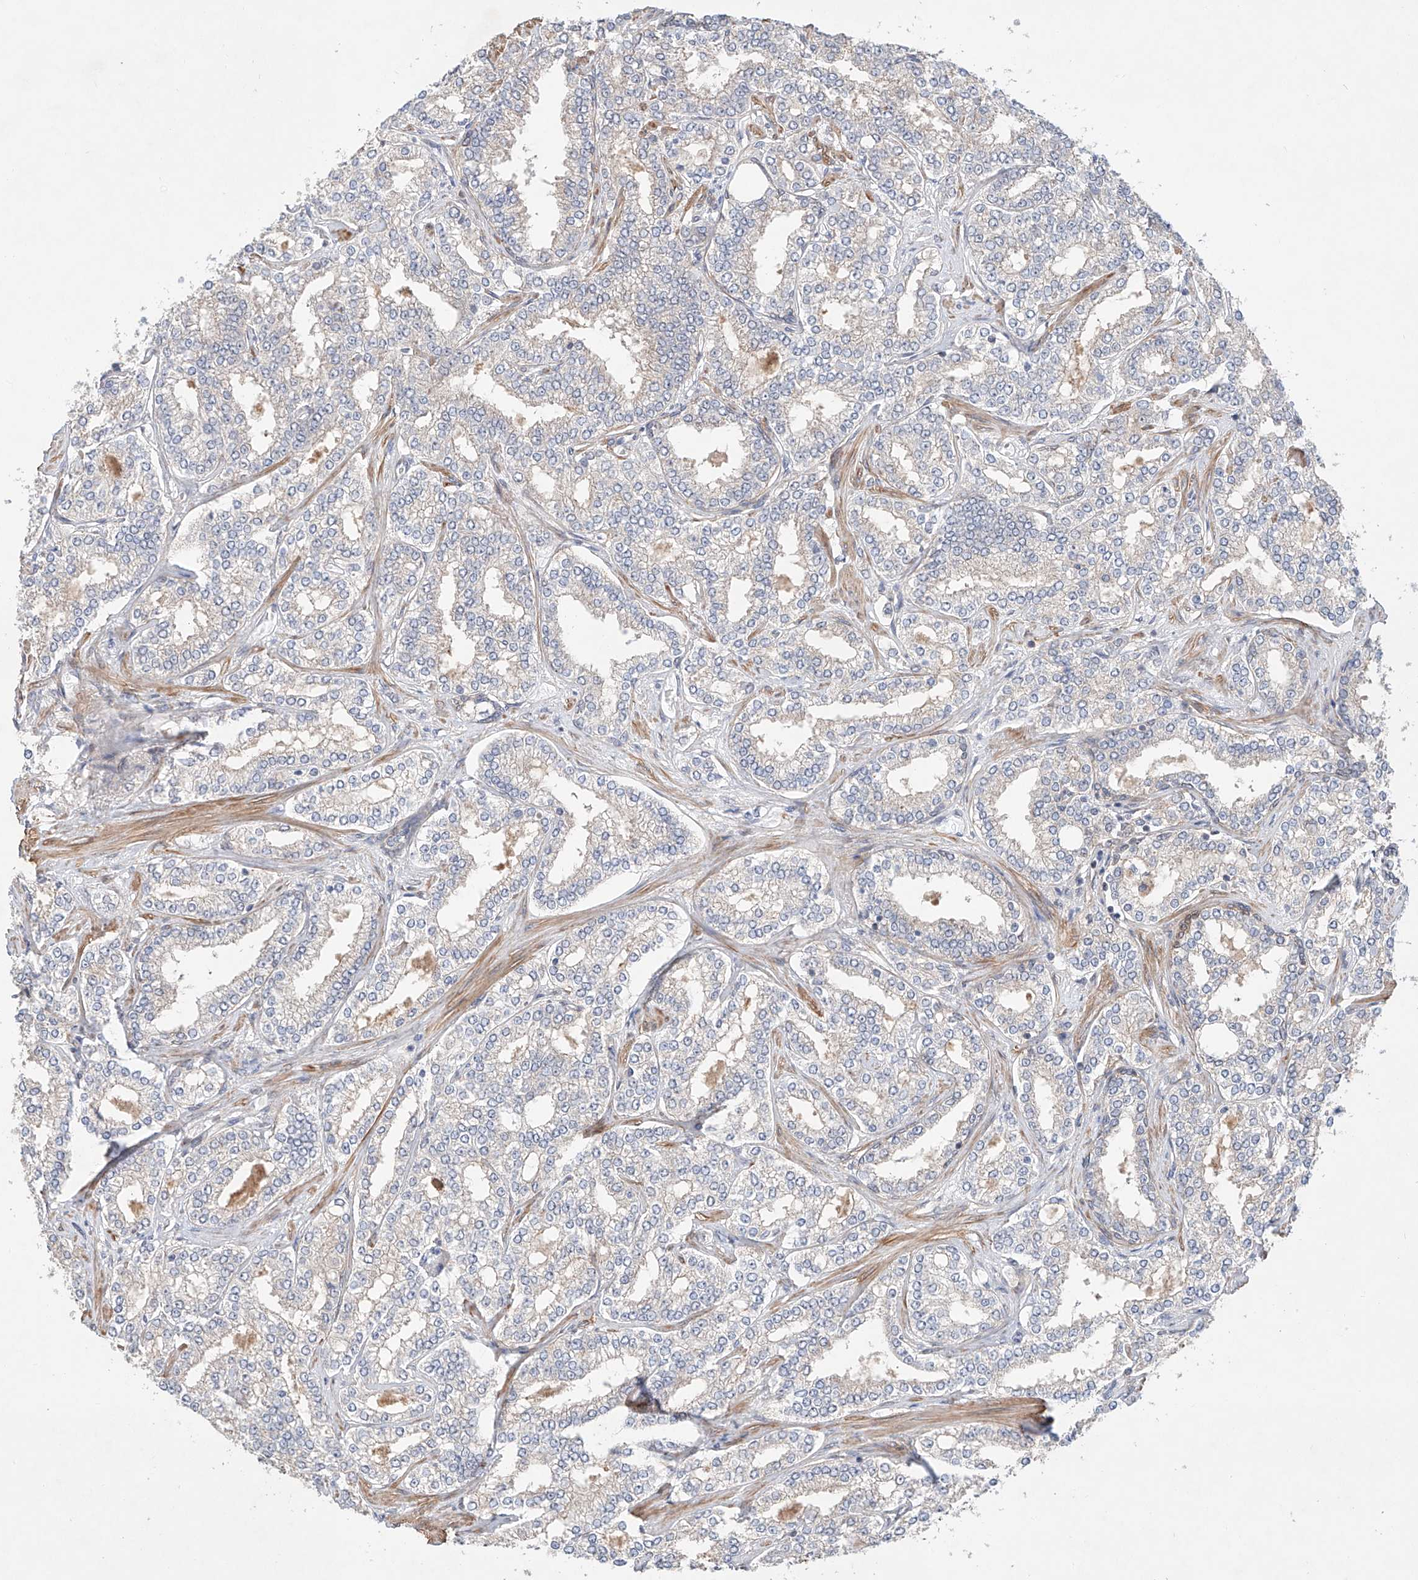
{"staining": {"intensity": "negative", "quantity": "none", "location": "none"}, "tissue": "prostate cancer", "cell_type": "Tumor cells", "image_type": "cancer", "snomed": [{"axis": "morphology", "description": "Normal tissue, NOS"}, {"axis": "morphology", "description": "Adenocarcinoma, High grade"}, {"axis": "topography", "description": "Prostate"}], "caption": "Immunohistochemistry (IHC) image of prostate cancer (adenocarcinoma (high-grade)) stained for a protein (brown), which exhibits no positivity in tumor cells. Nuclei are stained in blue.", "gene": "TSR2", "patient": {"sex": "male", "age": 83}}